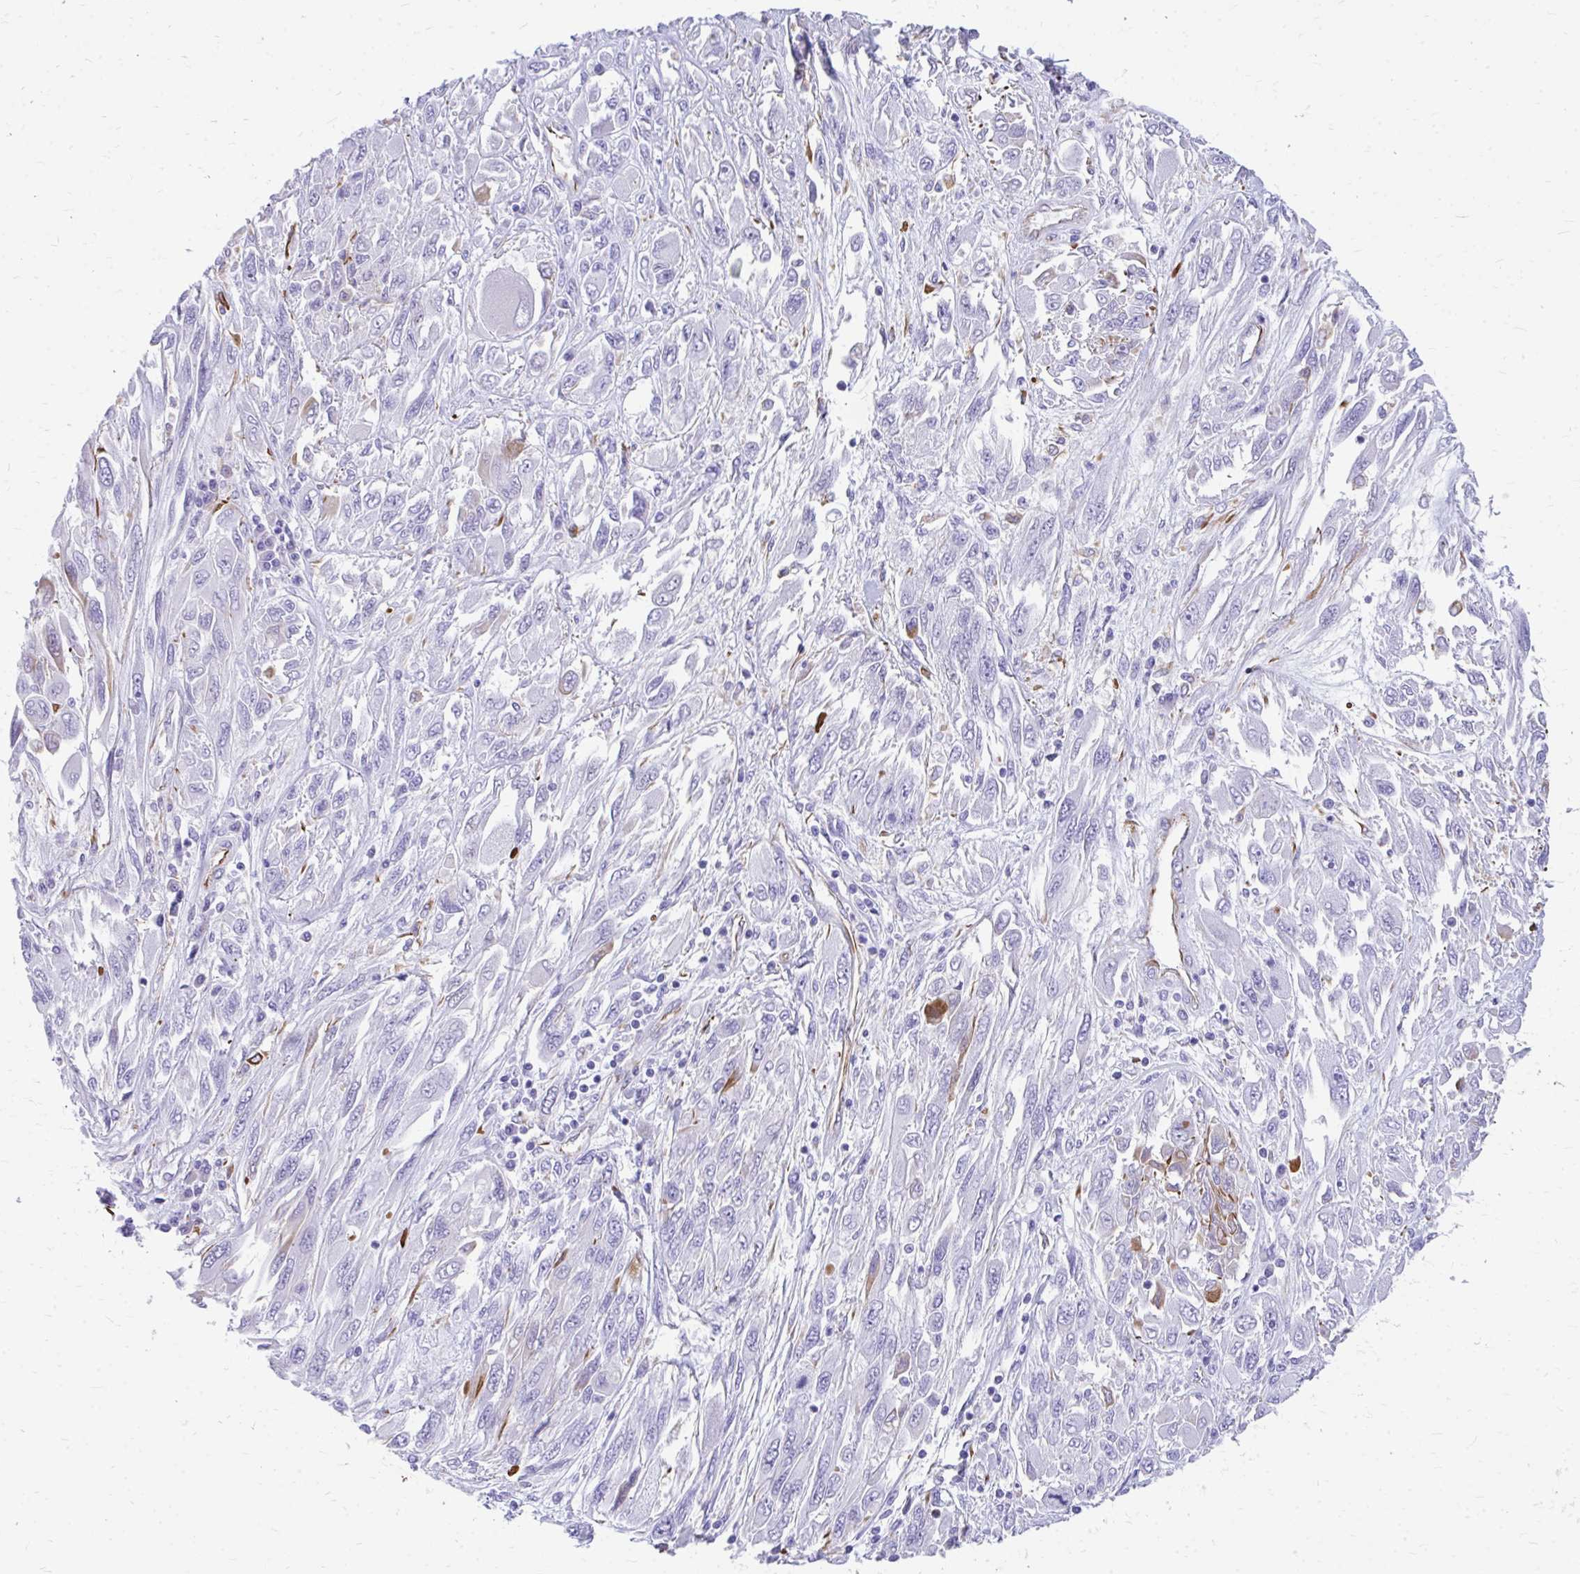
{"staining": {"intensity": "negative", "quantity": "none", "location": "none"}, "tissue": "melanoma", "cell_type": "Tumor cells", "image_type": "cancer", "snomed": [{"axis": "morphology", "description": "Malignant melanoma, NOS"}, {"axis": "topography", "description": "Skin"}], "caption": "DAB (3,3'-diaminobenzidine) immunohistochemical staining of human melanoma reveals no significant staining in tumor cells. (Immunohistochemistry (ihc), brightfield microscopy, high magnification).", "gene": "ZNF699", "patient": {"sex": "female", "age": 91}}